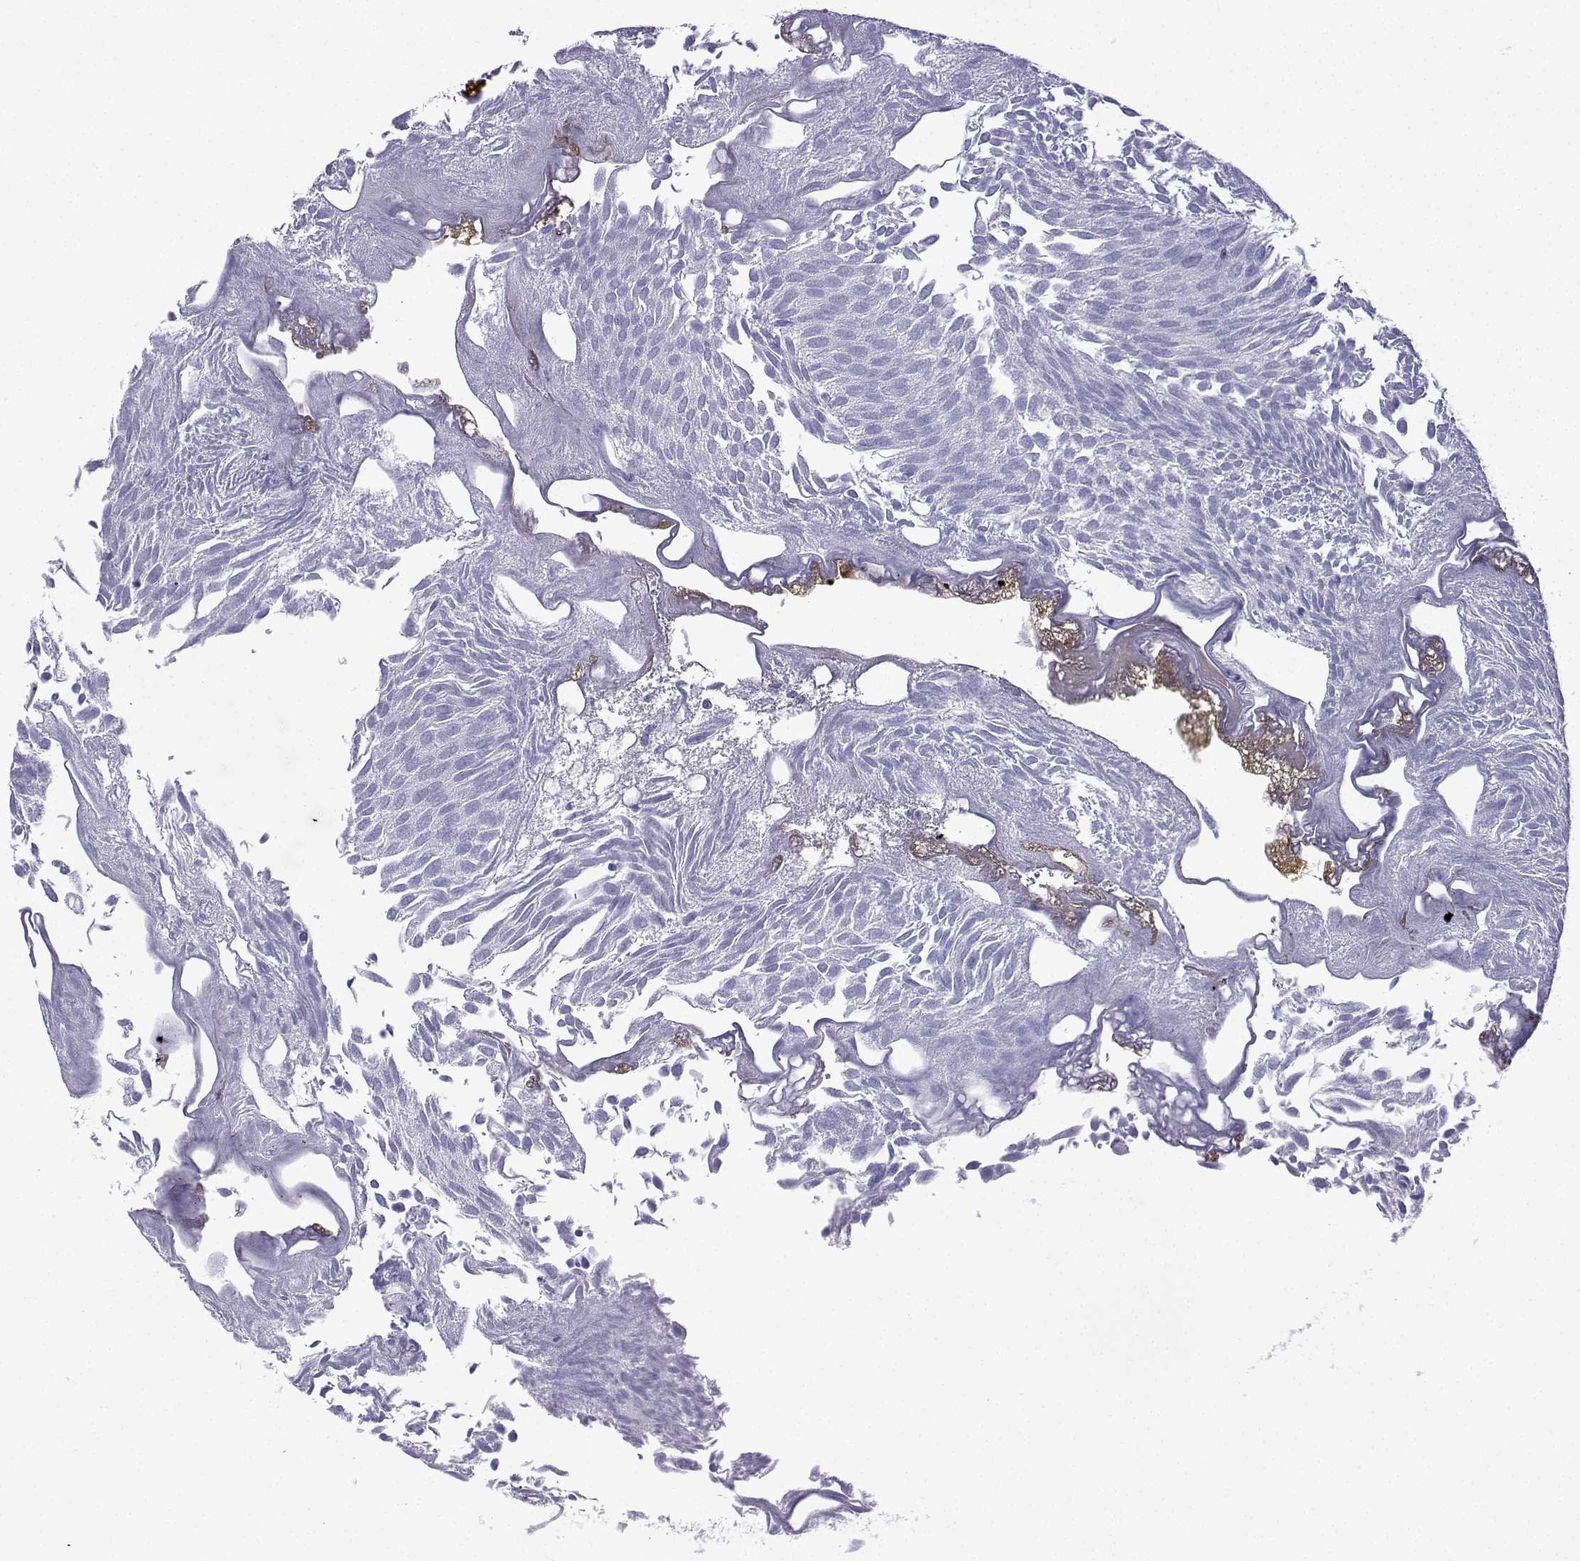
{"staining": {"intensity": "negative", "quantity": "none", "location": "none"}, "tissue": "urothelial cancer", "cell_type": "Tumor cells", "image_type": "cancer", "snomed": [{"axis": "morphology", "description": "Urothelial carcinoma, Low grade"}, {"axis": "topography", "description": "Urinary bladder"}], "caption": "This is a image of IHC staining of low-grade urothelial carcinoma, which shows no expression in tumor cells. Brightfield microscopy of IHC stained with DAB (brown) and hematoxylin (blue), captured at high magnification.", "gene": "KCNF1", "patient": {"sex": "male", "age": 52}}